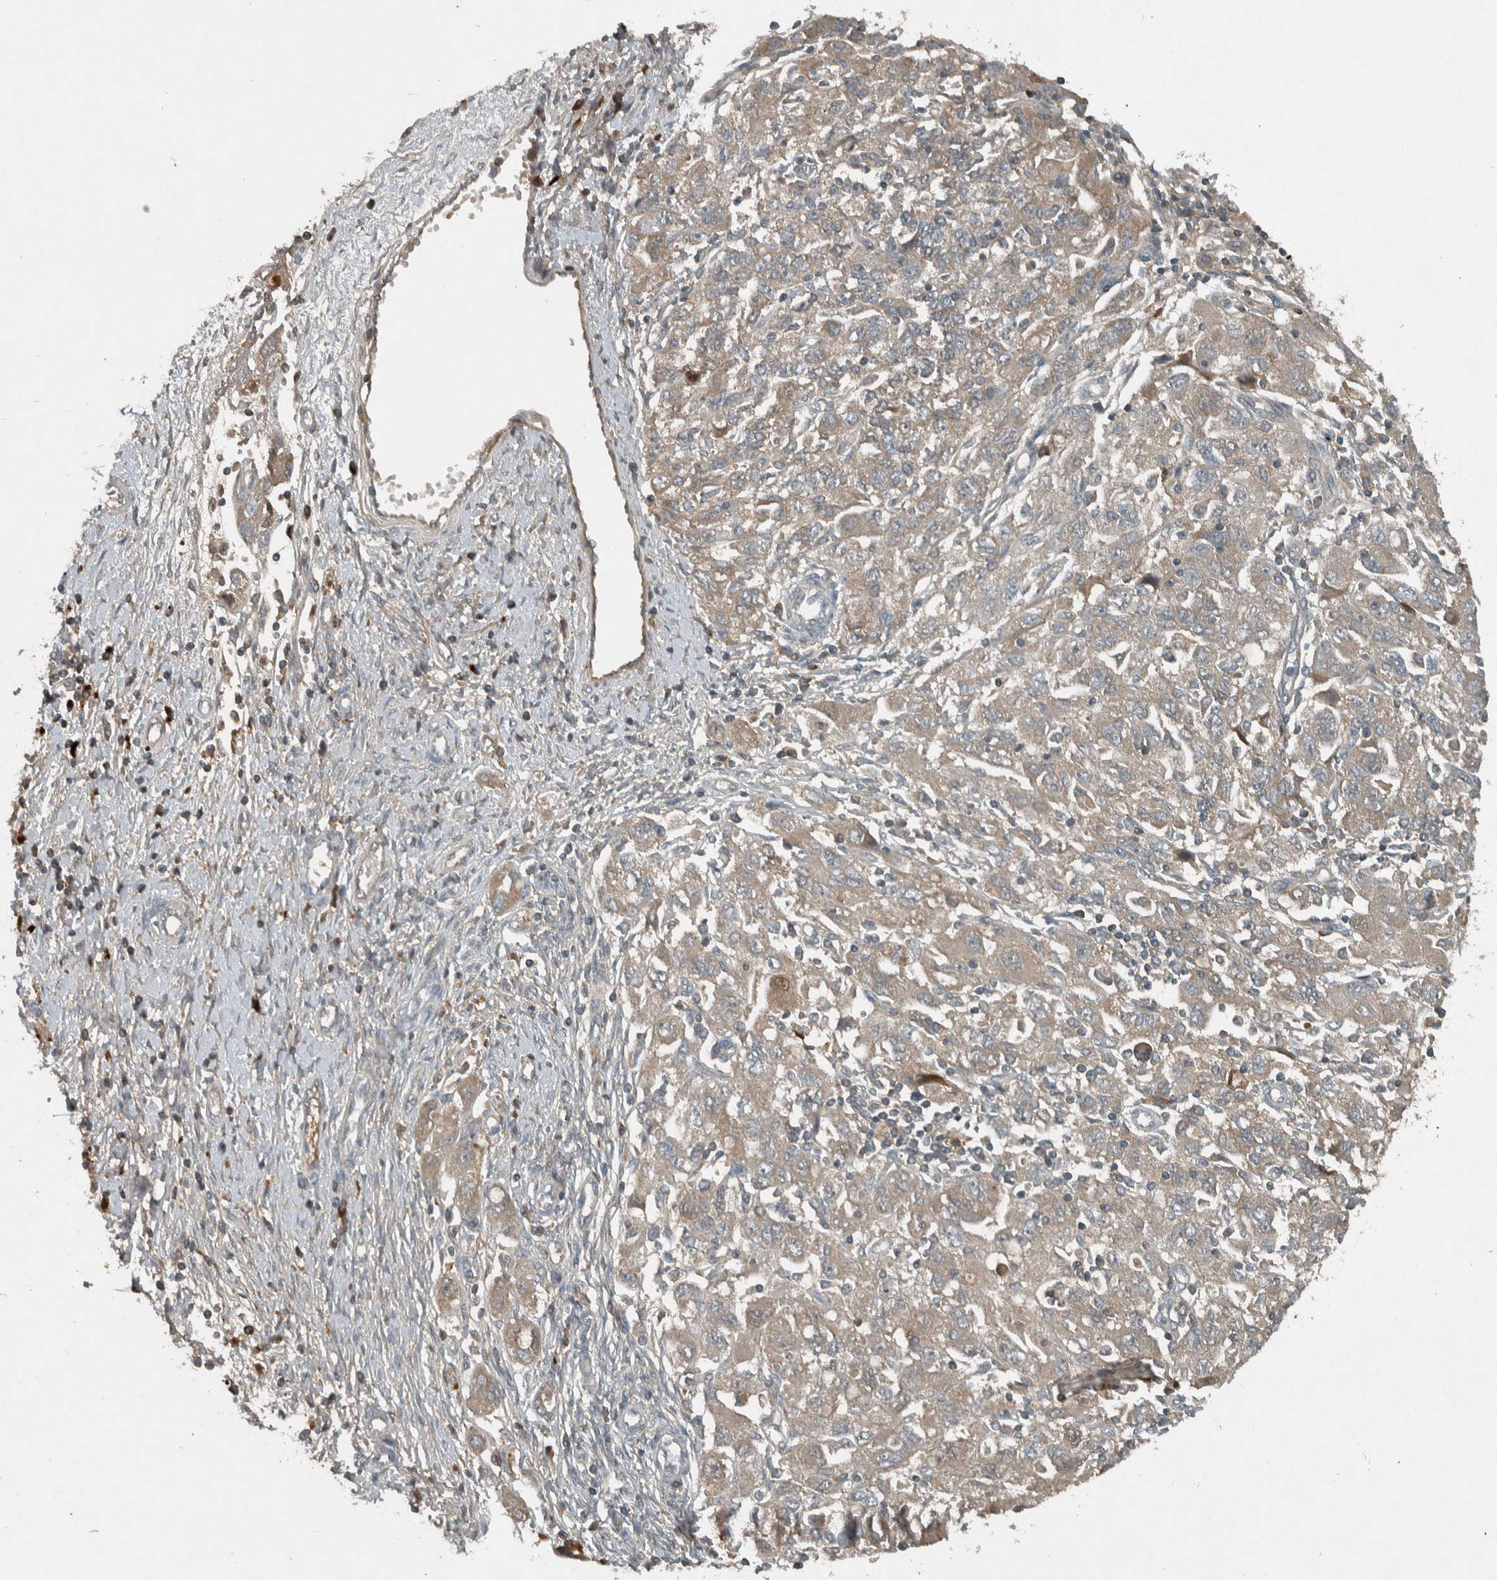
{"staining": {"intensity": "weak", "quantity": ">75%", "location": "cytoplasmic/membranous"}, "tissue": "ovarian cancer", "cell_type": "Tumor cells", "image_type": "cancer", "snomed": [{"axis": "morphology", "description": "Carcinoma, NOS"}, {"axis": "morphology", "description": "Cystadenocarcinoma, serous, NOS"}, {"axis": "topography", "description": "Ovary"}], "caption": "DAB immunohistochemical staining of ovarian cancer (carcinoma) displays weak cytoplasmic/membranous protein positivity in about >75% of tumor cells.", "gene": "CLCN2", "patient": {"sex": "female", "age": 69}}